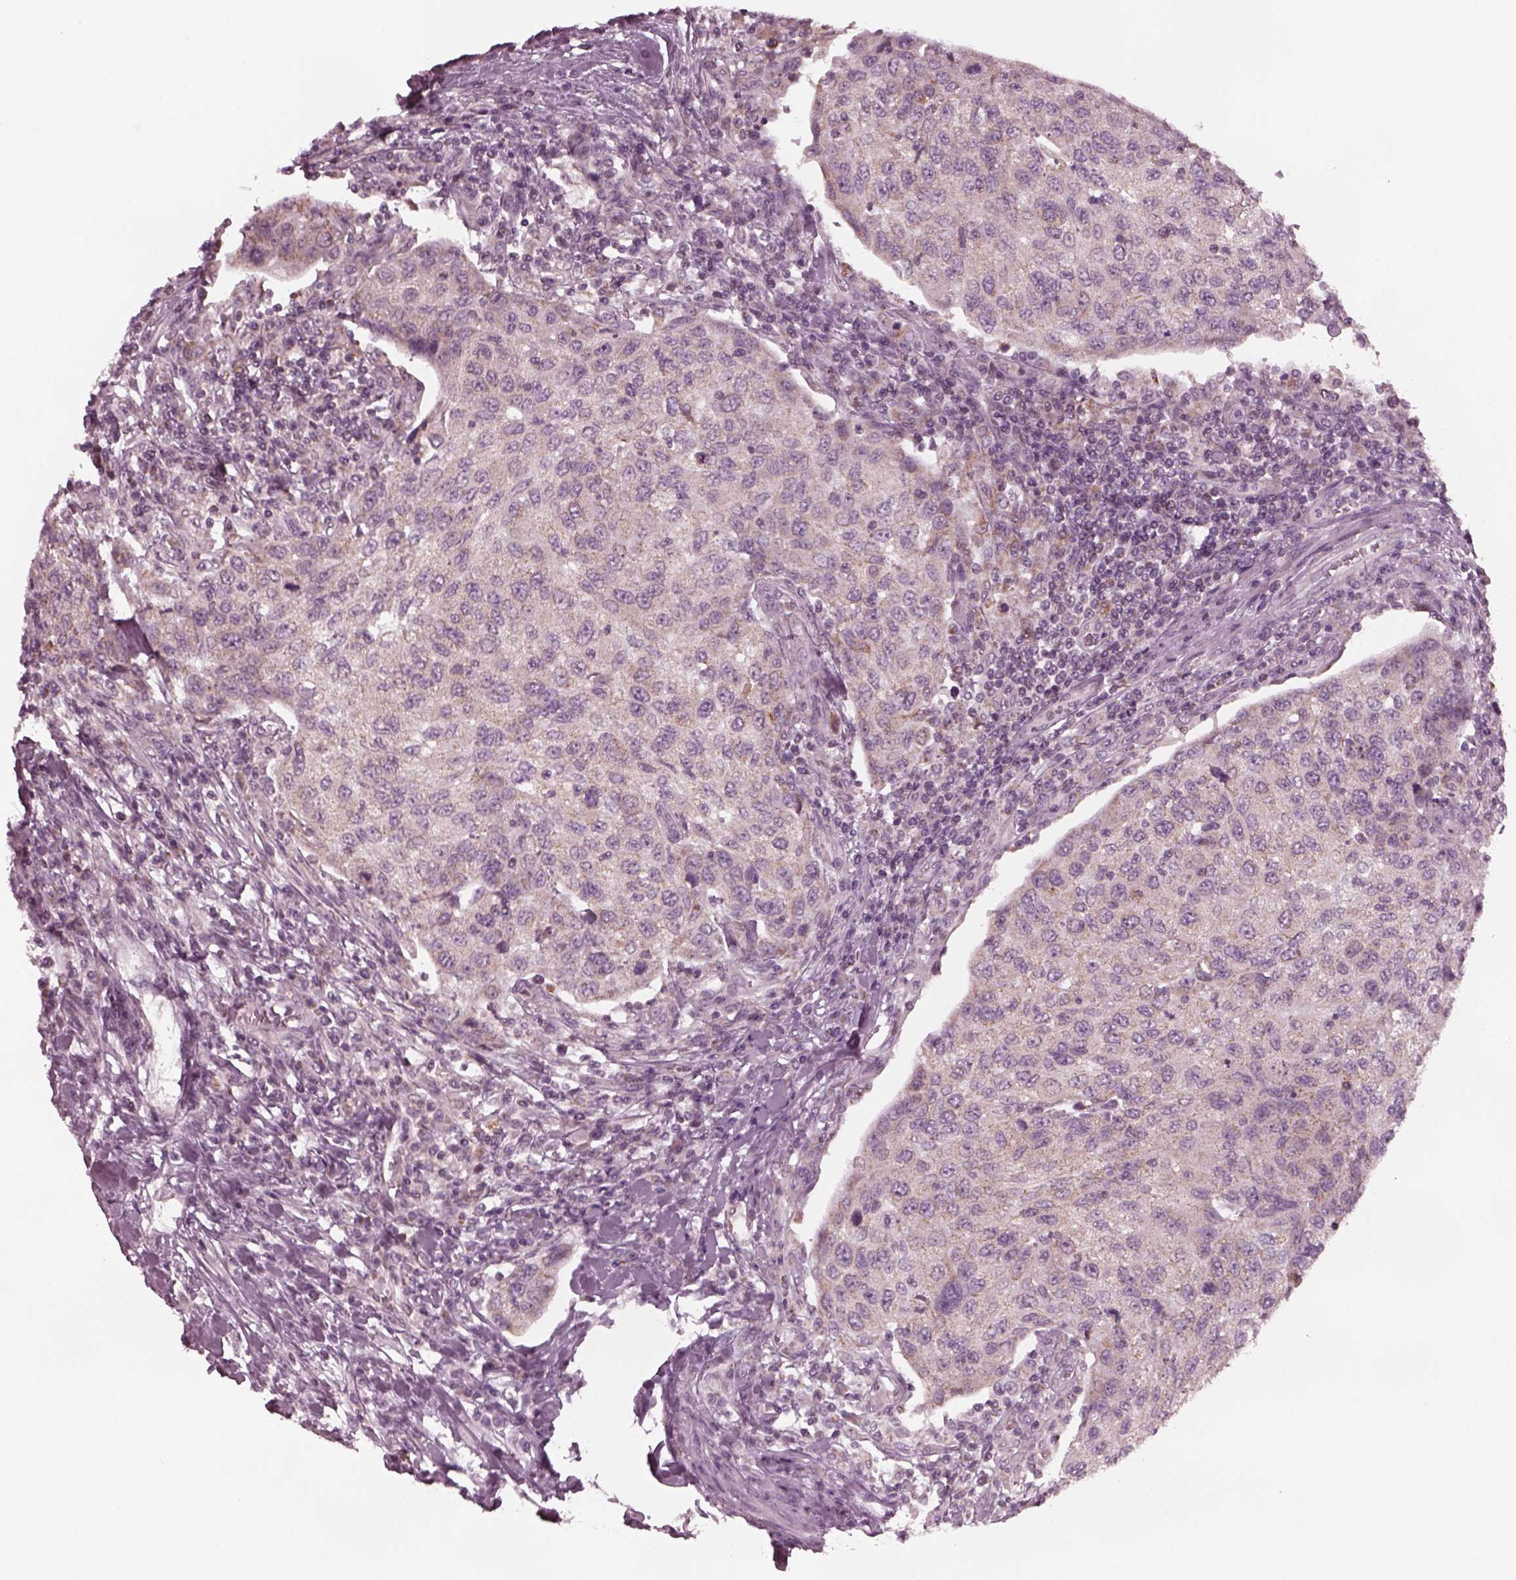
{"staining": {"intensity": "weak", "quantity": "<25%", "location": "cytoplasmic/membranous"}, "tissue": "urothelial cancer", "cell_type": "Tumor cells", "image_type": "cancer", "snomed": [{"axis": "morphology", "description": "Urothelial carcinoma, High grade"}, {"axis": "topography", "description": "Urinary bladder"}], "caption": "Immunohistochemistry photomicrograph of urothelial cancer stained for a protein (brown), which reveals no staining in tumor cells. (DAB (3,3'-diaminobenzidine) IHC with hematoxylin counter stain).", "gene": "CELSR3", "patient": {"sex": "female", "age": 78}}